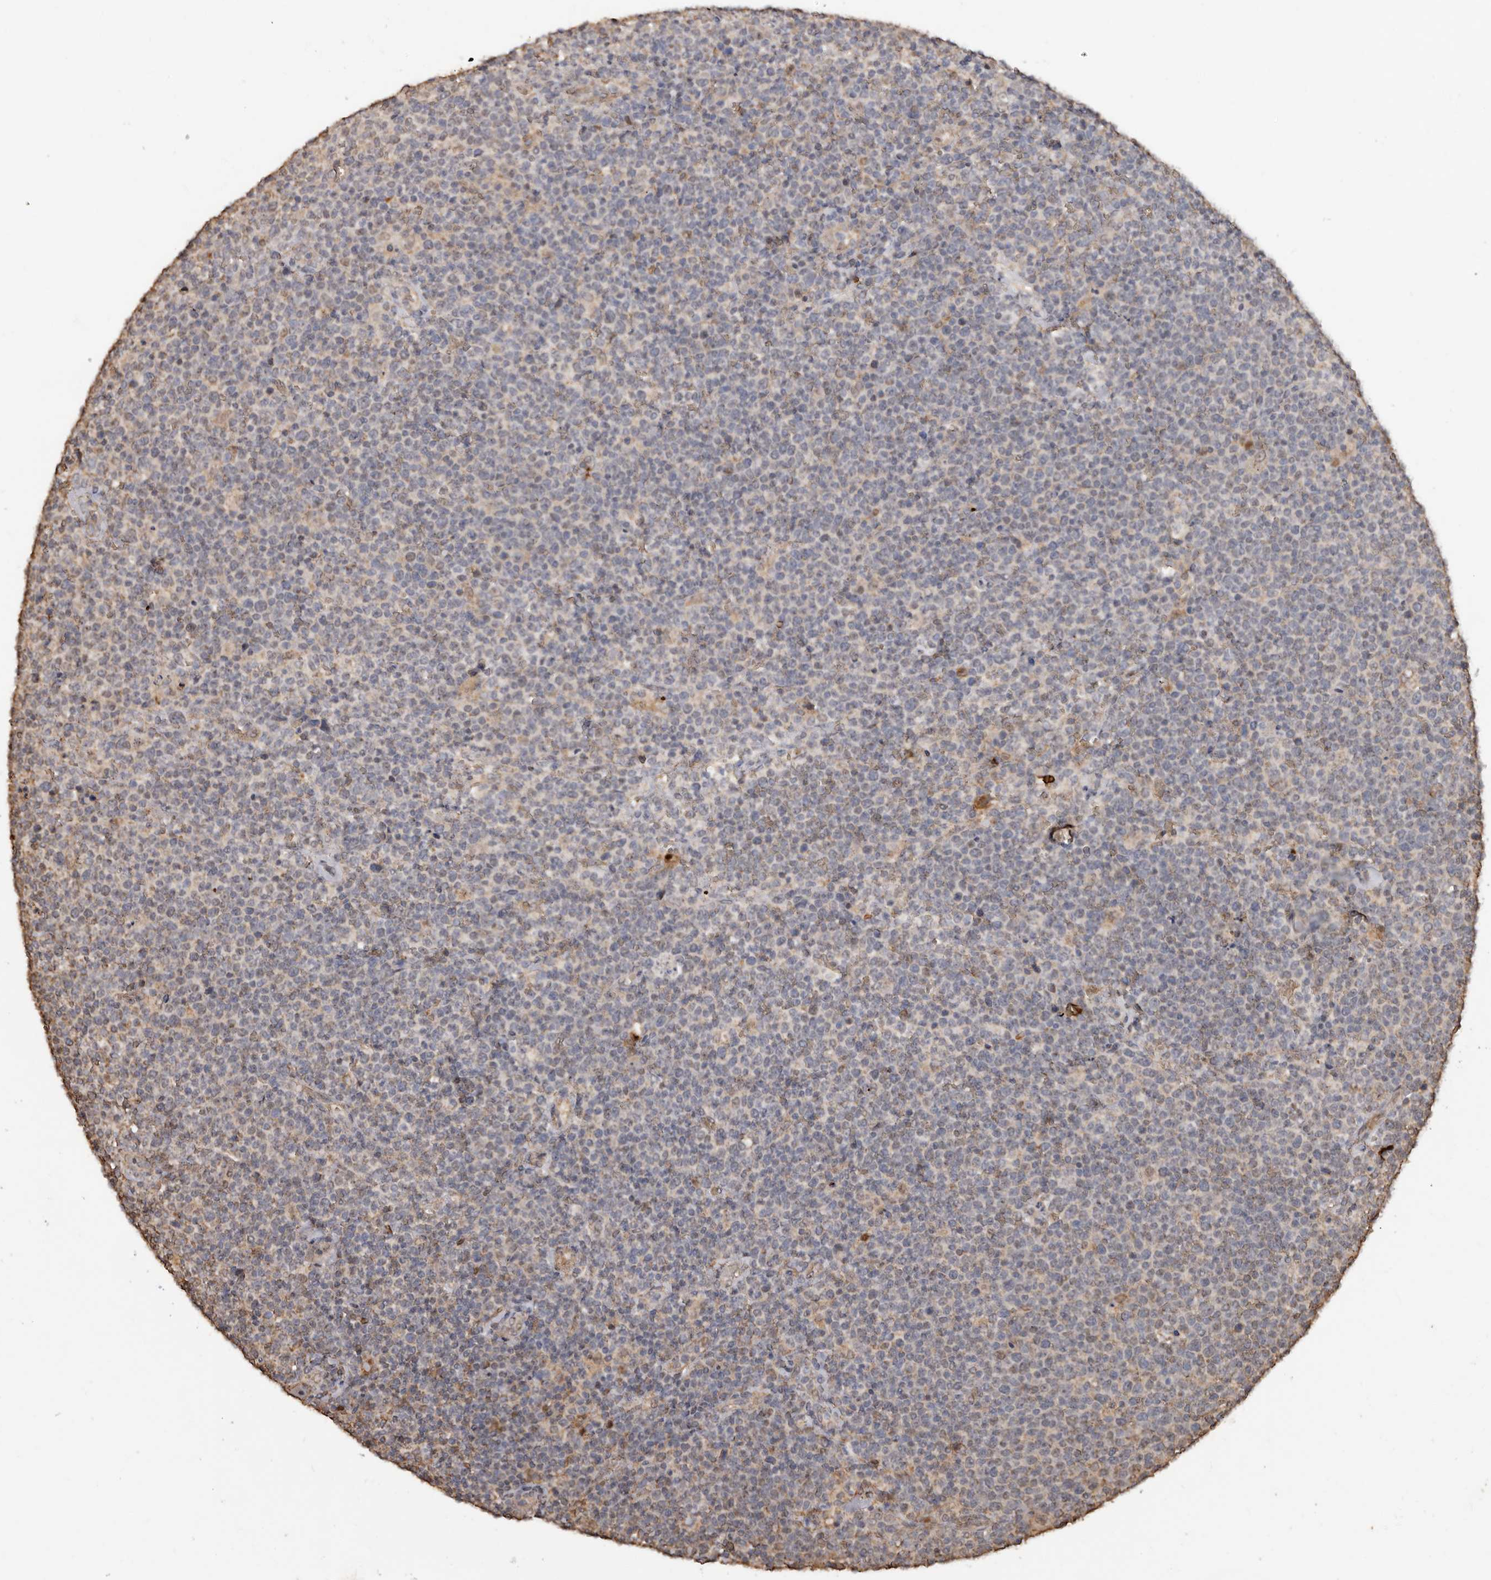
{"staining": {"intensity": "negative", "quantity": "none", "location": "none"}, "tissue": "lymphoma", "cell_type": "Tumor cells", "image_type": "cancer", "snomed": [{"axis": "morphology", "description": "Malignant lymphoma, non-Hodgkin's type, High grade"}, {"axis": "topography", "description": "Lymph node"}], "caption": "DAB (3,3'-diaminobenzidine) immunohistochemical staining of human lymphoma shows no significant staining in tumor cells.", "gene": "GRAMD2A", "patient": {"sex": "male", "age": 61}}